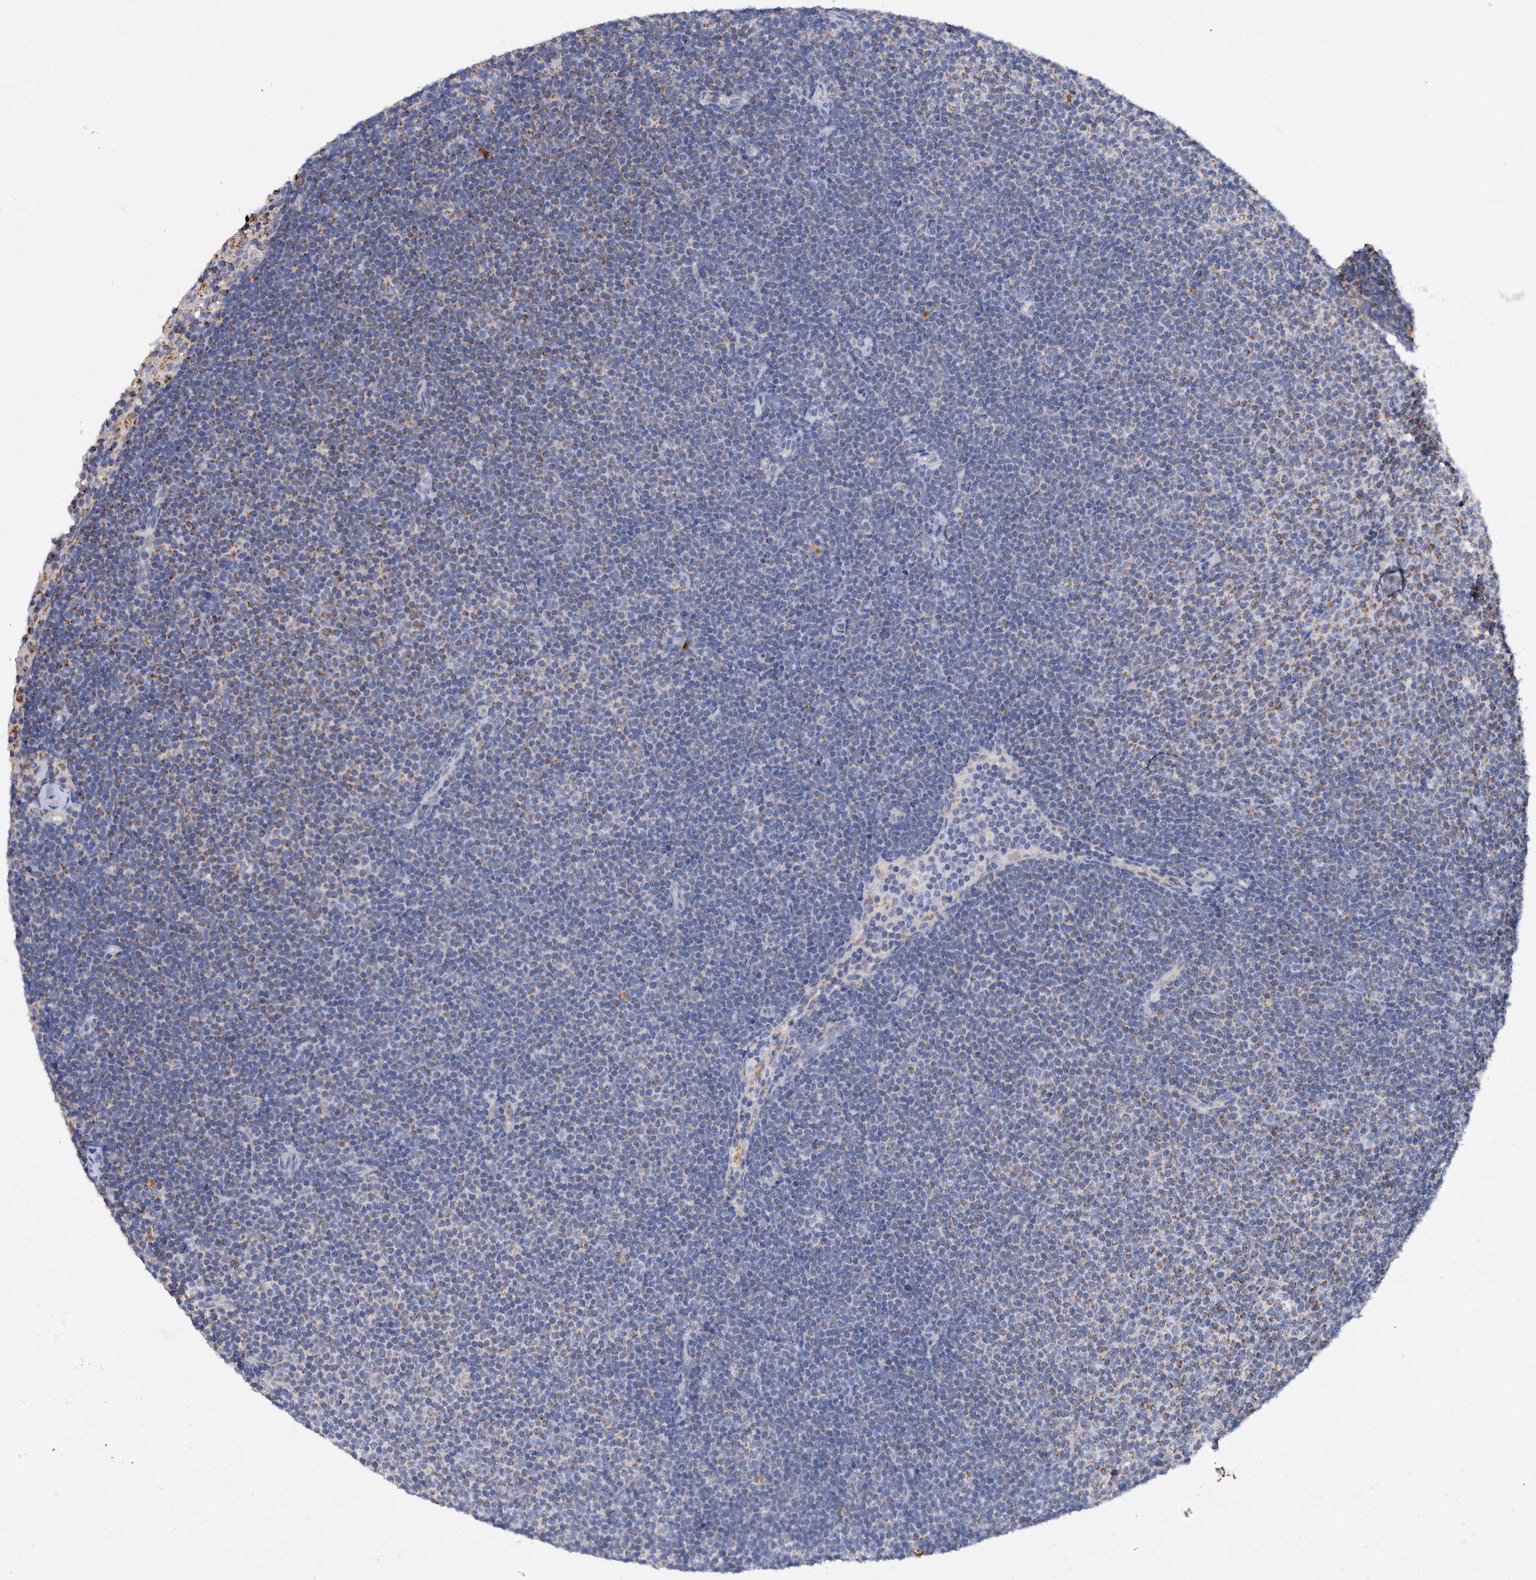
{"staining": {"intensity": "moderate", "quantity": "<25%", "location": "cytoplasmic/membranous"}, "tissue": "lymphoma", "cell_type": "Tumor cells", "image_type": "cancer", "snomed": [{"axis": "morphology", "description": "Malignant lymphoma, non-Hodgkin's type, Low grade"}, {"axis": "topography", "description": "Lymph node"}], "caption": "Human malignant lymphoma, non-Hodgkin's type (low-grade) stained with a protein marker shows moderate staining in tumor cells.", "gene": "DECR1", "patient": {"sex": "female", "age": 53}}